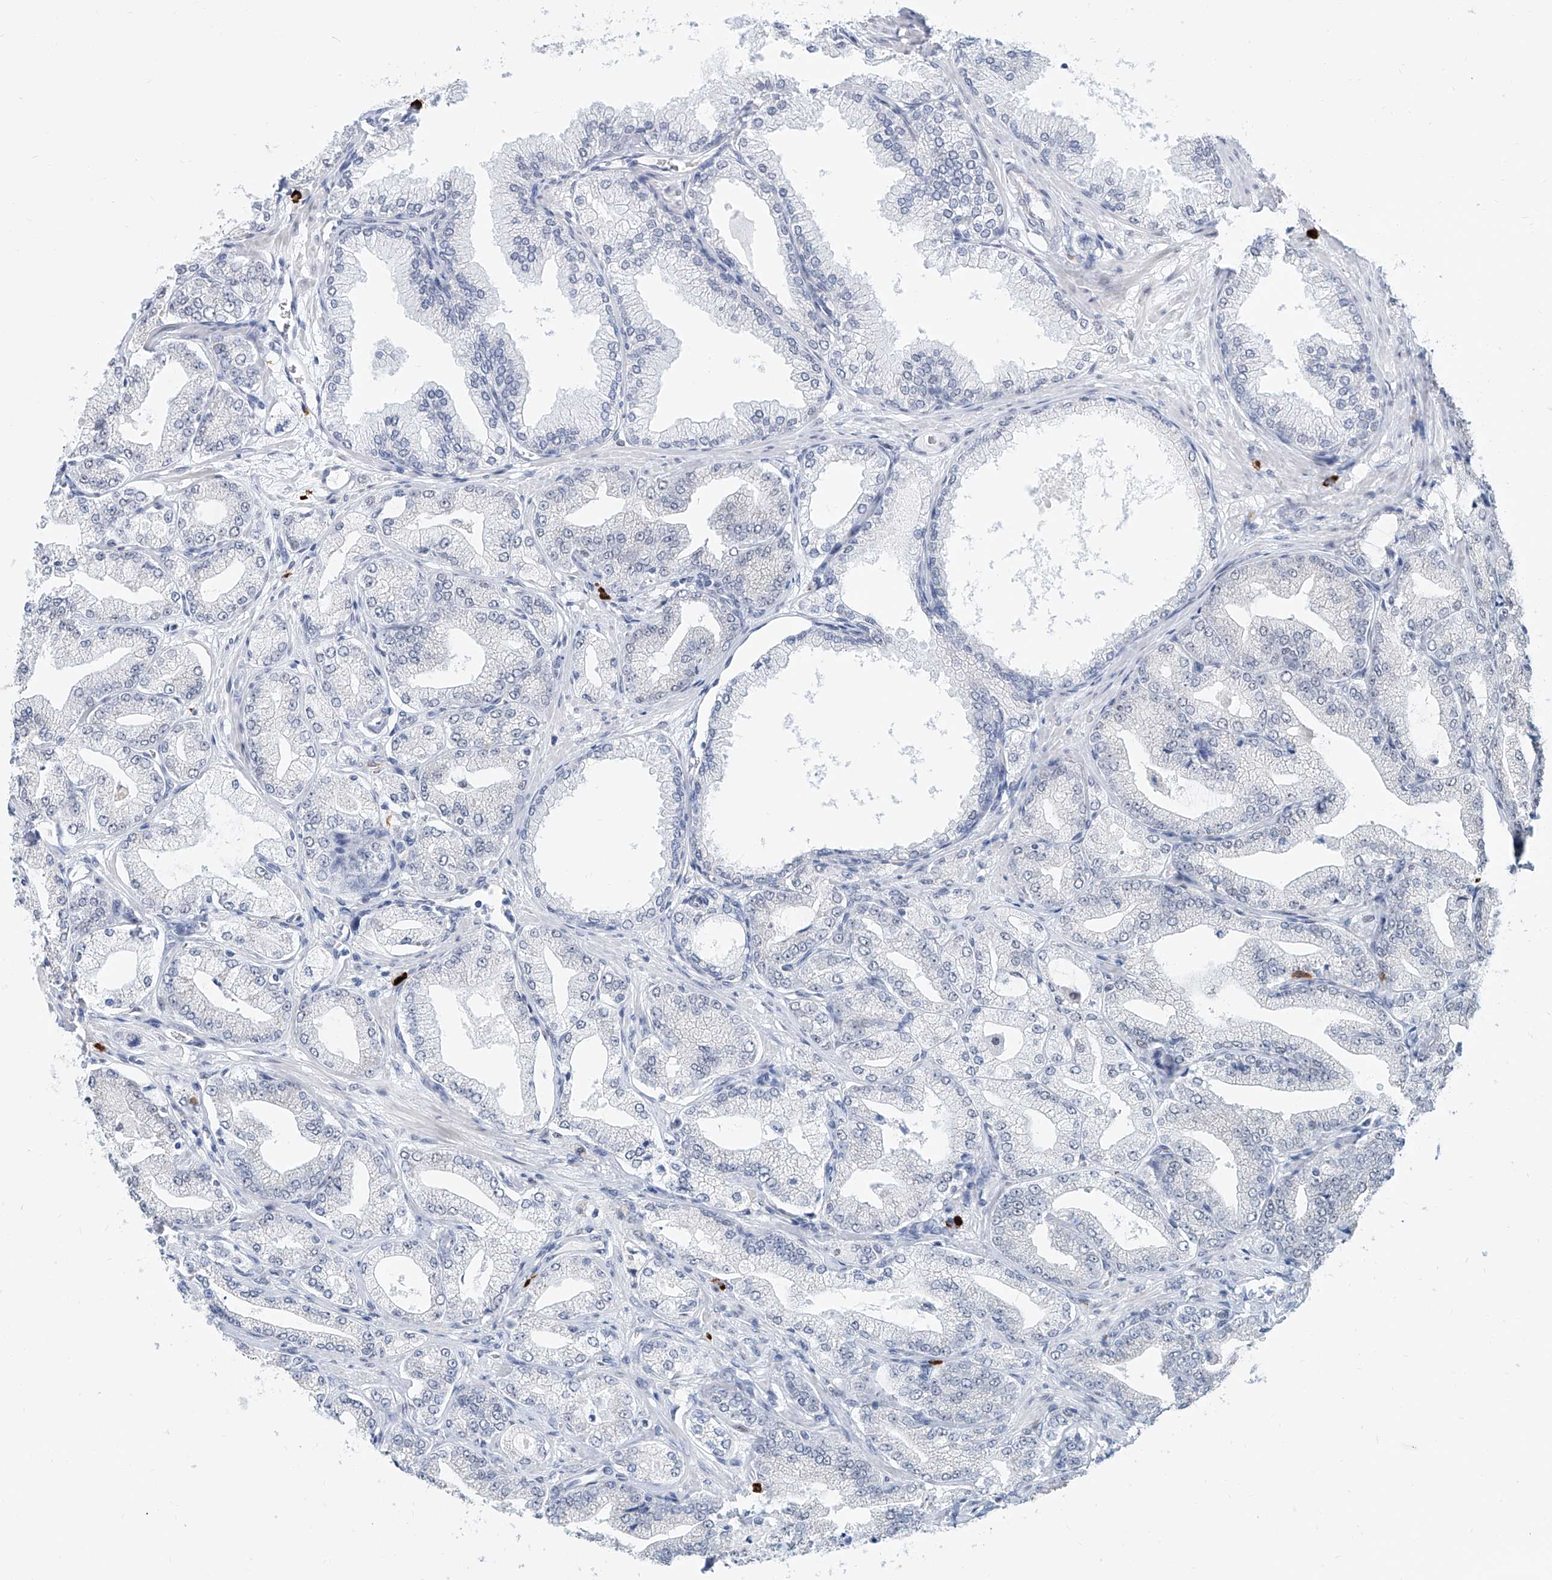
{"staining": {"intensity": "negative", "quantity": "none", "location": "none"}, "tissue": "prostate cancer", "cell_type": "Tumor cells", "image_type": "cancer", "snomed": [{"axis": "morphology", "description": "Adenocarcinoma, Low grade"}, {"axis": "topography", "description": "Prostate"}], "caption": "Tumor cells show no significant protein positivity in prostate cancer.", "gene": "SDE2", "patient": {"sex": "male", "age": 63}}